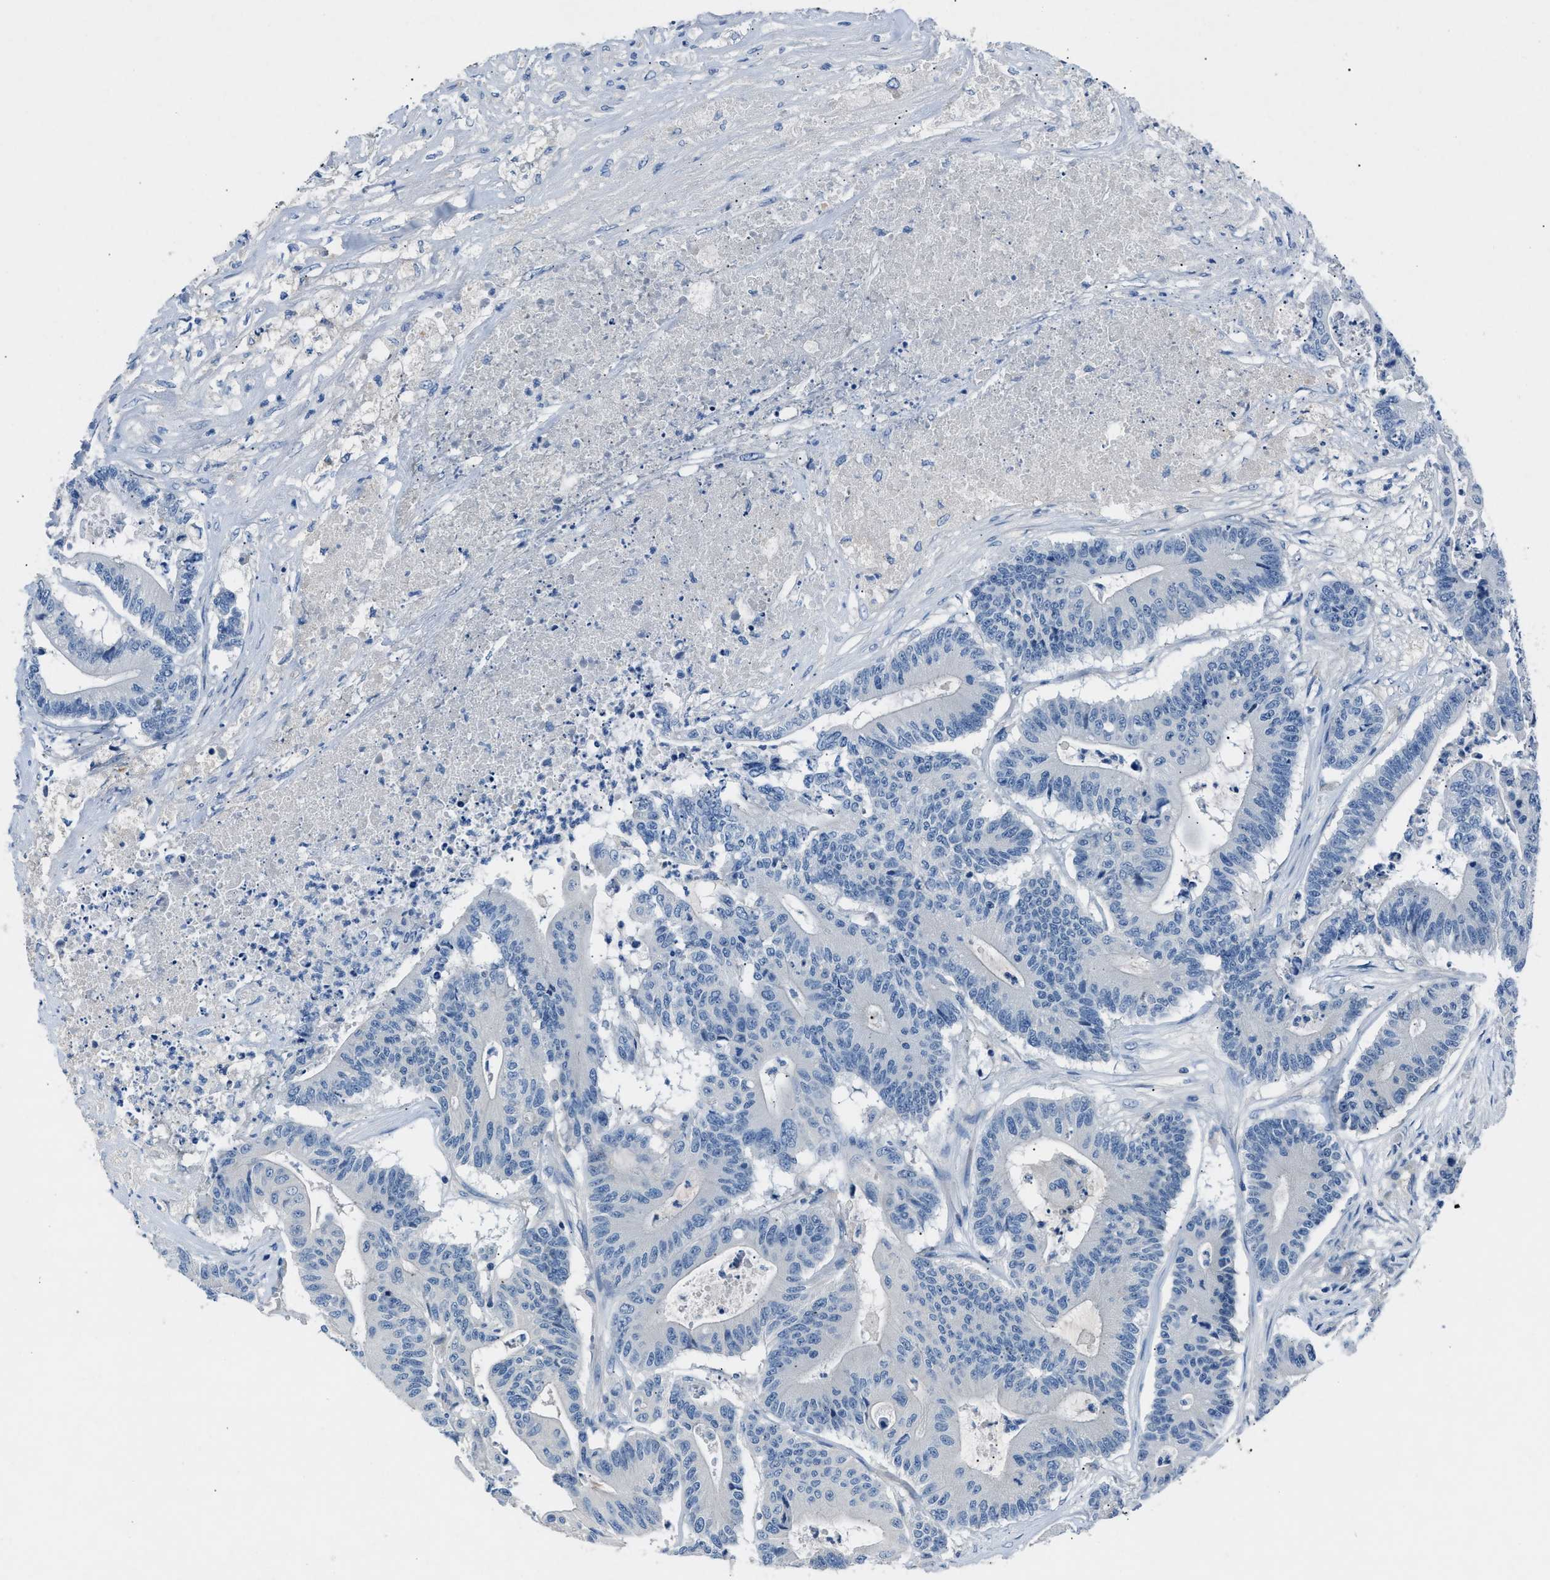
{"staining": {"intensity": "negative", "quantity": "none", "location": "none"}, "tissue": "colorectal cancer", "cell_type": "Tumor cells", "image_type": "cancer", "snomed": [{"axis": "morphology", "description": "Adenocarcinoma, NOS"}, {"axis": "topography", "description": "Colon"}], "caption": "This is a histopathology image of immunohistochemistry (IHC) staining of colorectal adenocarcinoma, which shows no expression in tumor cells. (Immunohistochemistry (ihc), brightfield microscopy, high magnification).", "gene": "DNAAF5", "patient": {"sex": "female", "age": 84}}